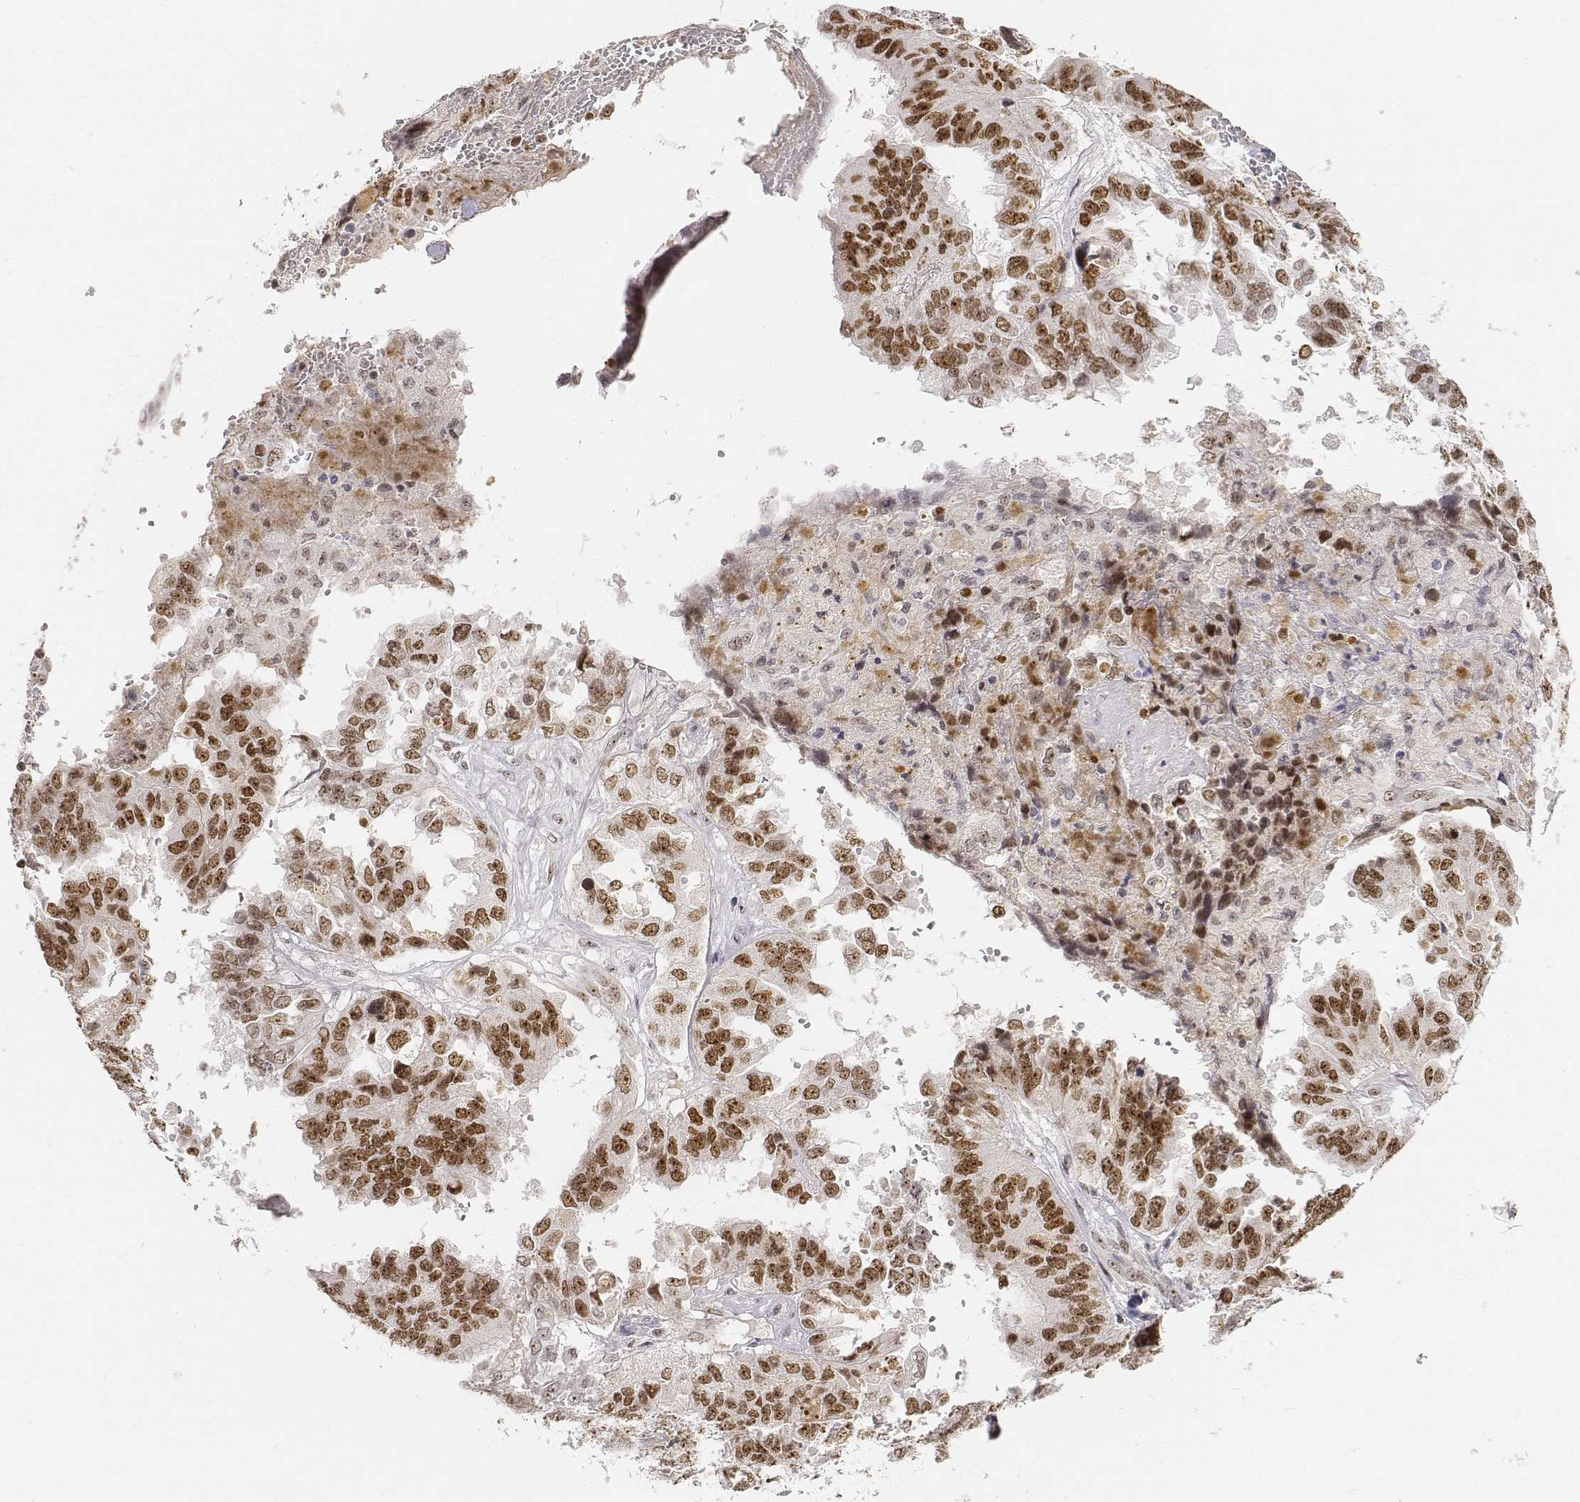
{"staining": {"intensity": "strong", "quantity": ">75%", "location": "nuclear"}, "tissue": "ovarian cancer", "cell_type": "Tumor cells", "image_type": "cancer", "snomed": [{"axis": "morphology", "description": "Cystadenocarcinoma, serous, NOS"}, {"axis": "topography", "description": "Ovary"}], "caption": "A micrograph of human ovarian cancer stained for a protein shows strong nuclear brown staining in tumor cells.", "gene": "PHF6", "patient": {"sex": "female", "age": 79}}